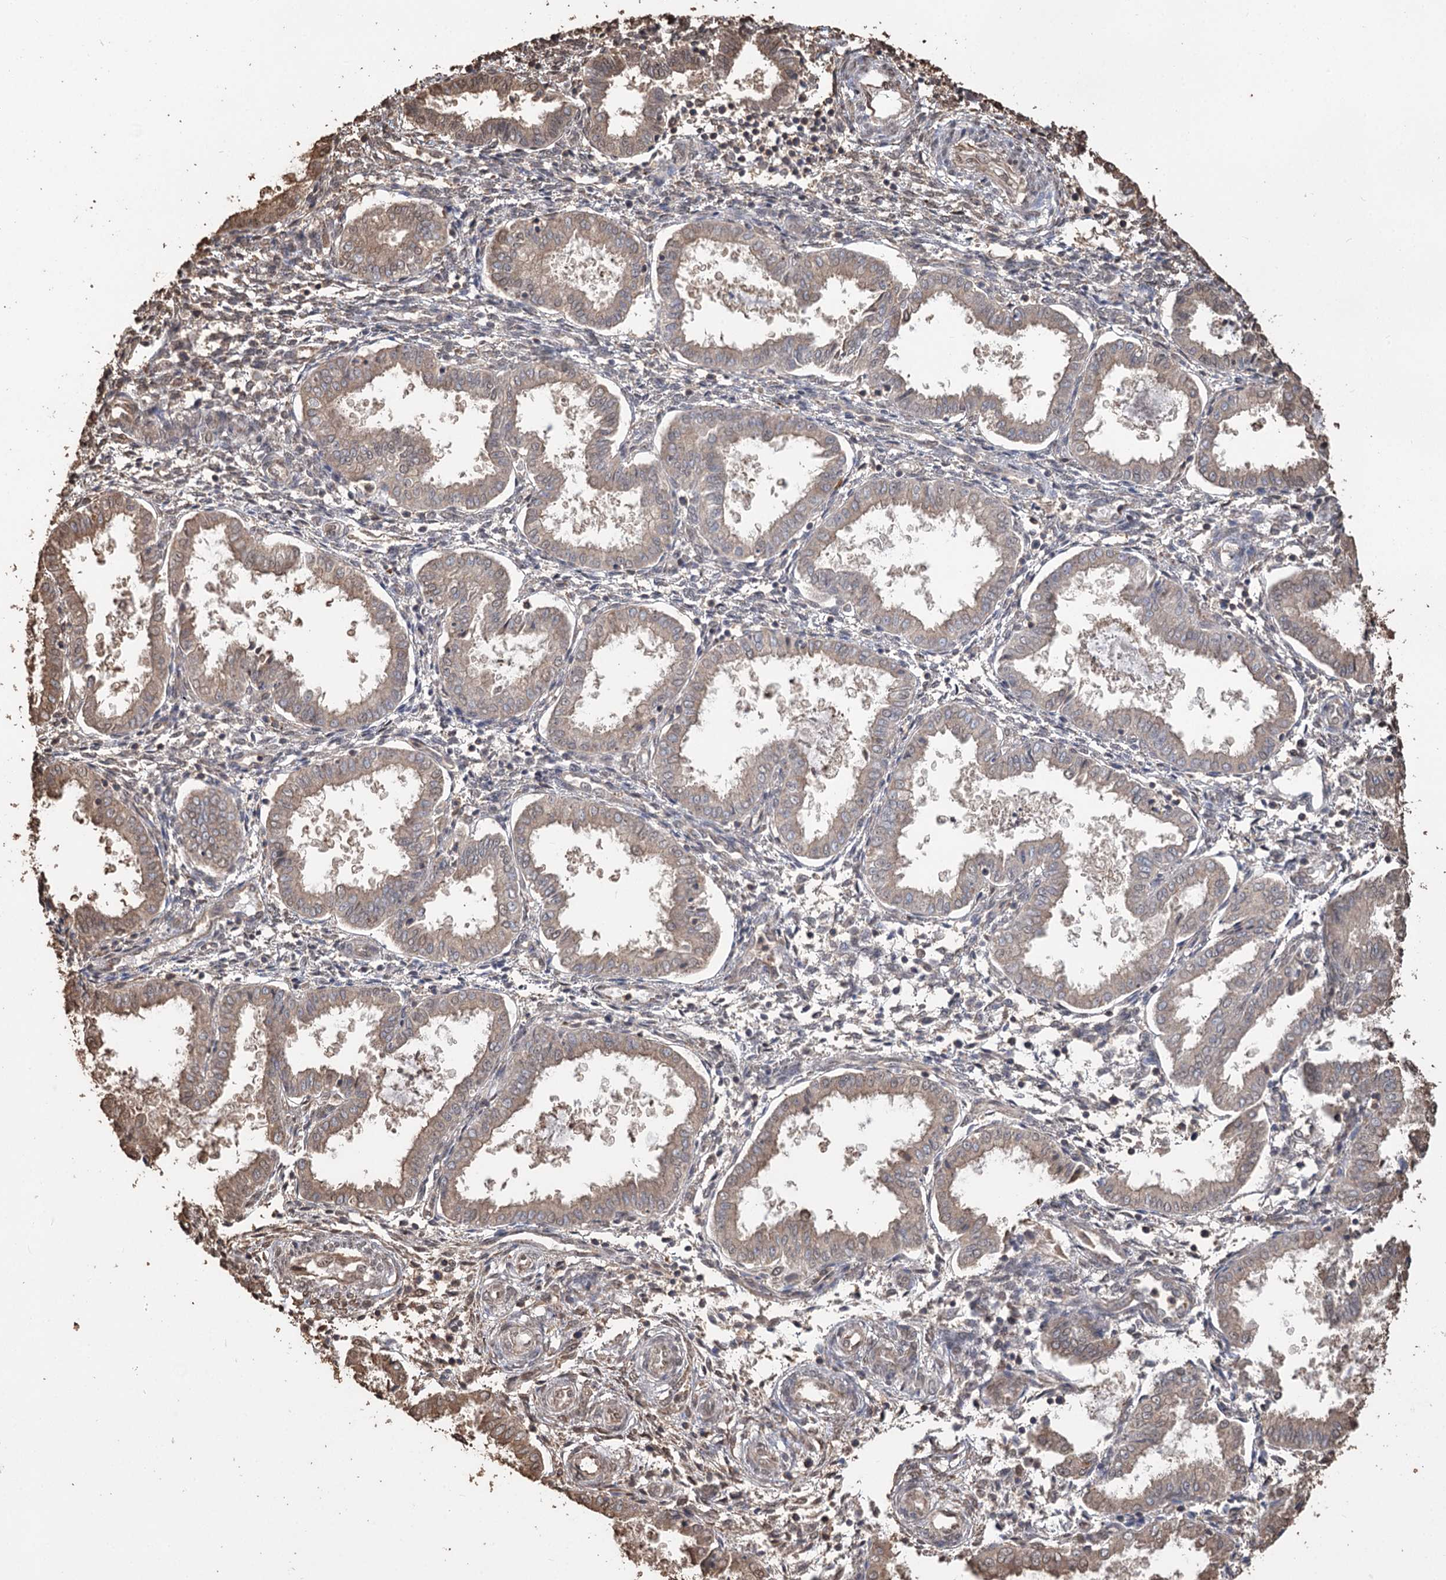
{"staining": {"intensity": "negative", "quantity": "none", "location": "none"}, "tissue": "endometrium", "cell_type": "Cells in endometrial stroma", "image_type": "normal", "snomed": [{"axis": "morphology", "description": "Normal tissue, NOS"}, {"axis": "topography", "description": "Endometrium"}], "caption": "Cells in endometrial stroma are negative for protein expression in normal human endometrium. (IHC, brightfield microscopy, high magnification).", "gene": "PLCH1", "patient": {"sex": "female", "age": 33}}